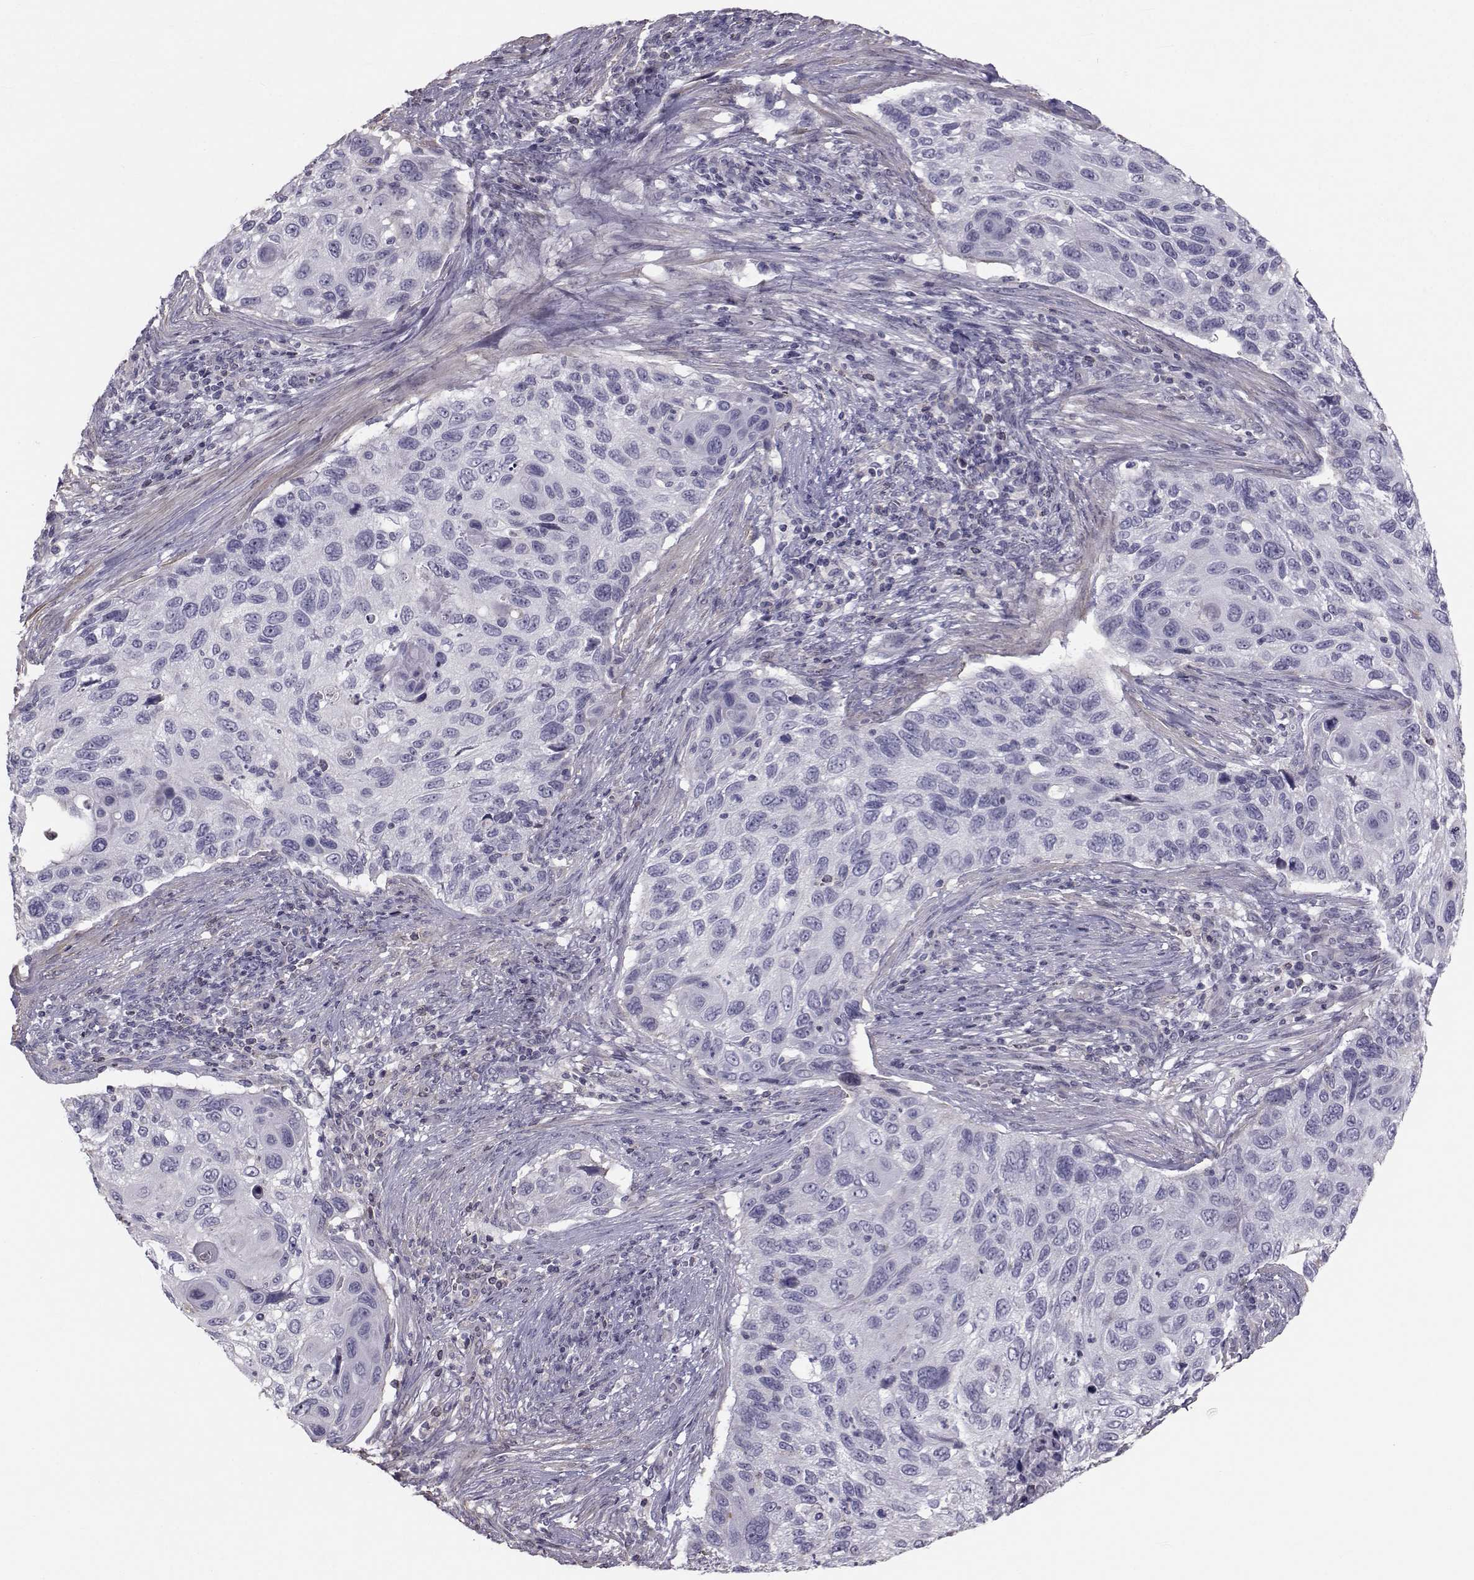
{"staining": {"intensity": "negative", "quantity": "none", "location": "none"}, "tissue": "cervical cancer", "cell_type": "Tumor cells", "image_type": "cancer", "snomed": [{"axis": "morphology", "description": "Squamous cell carcinoma, NOS"}, {"axis": "topography", "description": "Cervix"}], "caption": "Immunohistochemistry (IHC) histopathology image of neoplastic tissue: cervical cancer (squamous cell carcinoma) stained with DAB displays no significant protein positivity in tumor cells. (DAB (3,3'-diaminobenzidine) immunohistochemistry (IHC) visualized using brightfield microscopy, high magnification).", "gene": "GARIN3", "patient": {"sex": "female", "age": 70}}